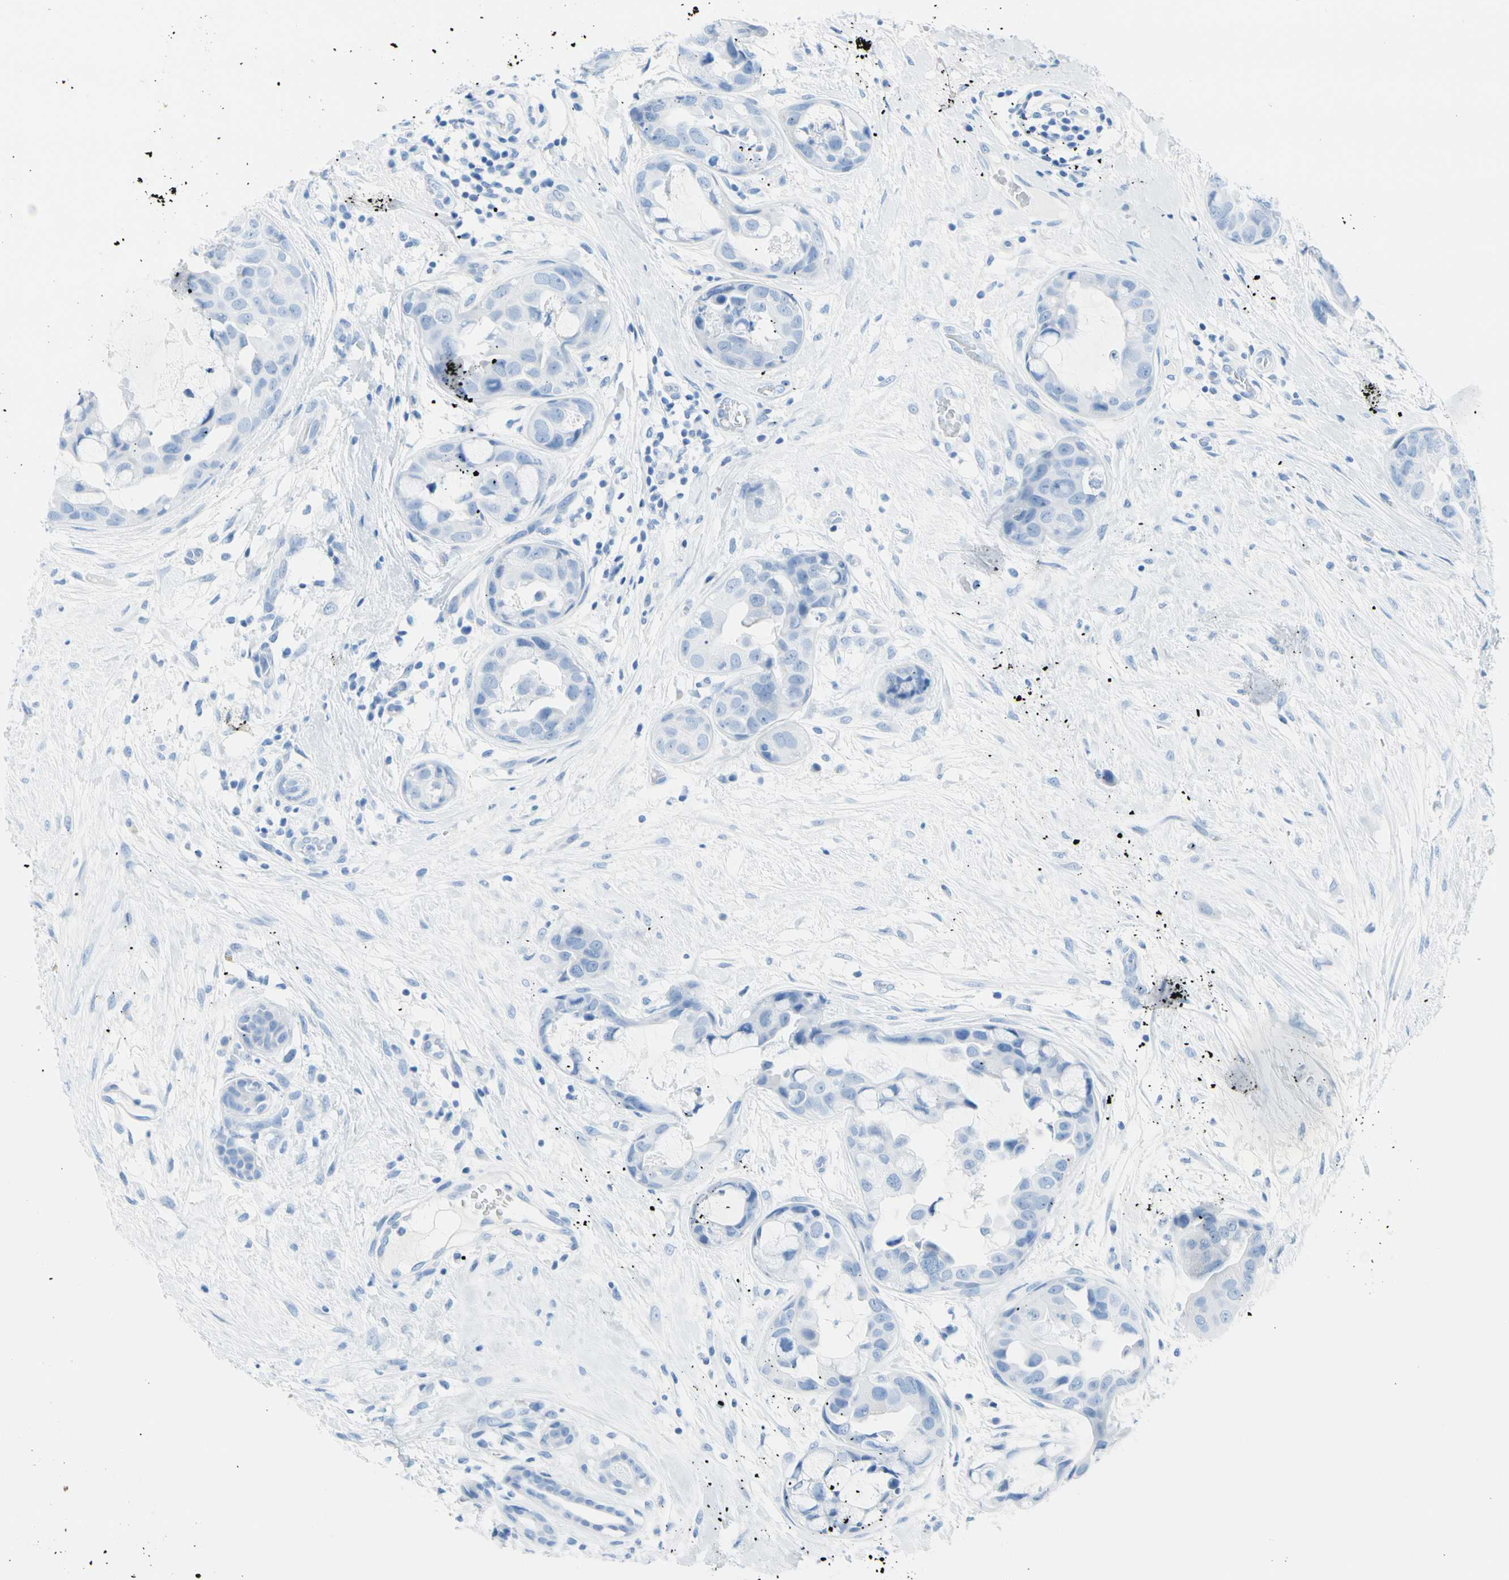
{"staining": {"intensity": "negative", "quantity": "none", "location": "none"}, "tissue": "breast cancer", "cell_type": "Tumor cells", "image_type": "cancer", "snomed": [{"axis": "morphology", "description": "Duct carcinoma"}, {"axis": "topography", "description": "Breast"}], "caption": "Immunohistochemistry image of breast cancer (intraductal carcinoma) stained for a protein (brown), which demonstrates no positivity in tumor cells.", "gene": "CEL", "patient": {"sex": "female", "age": 40}}